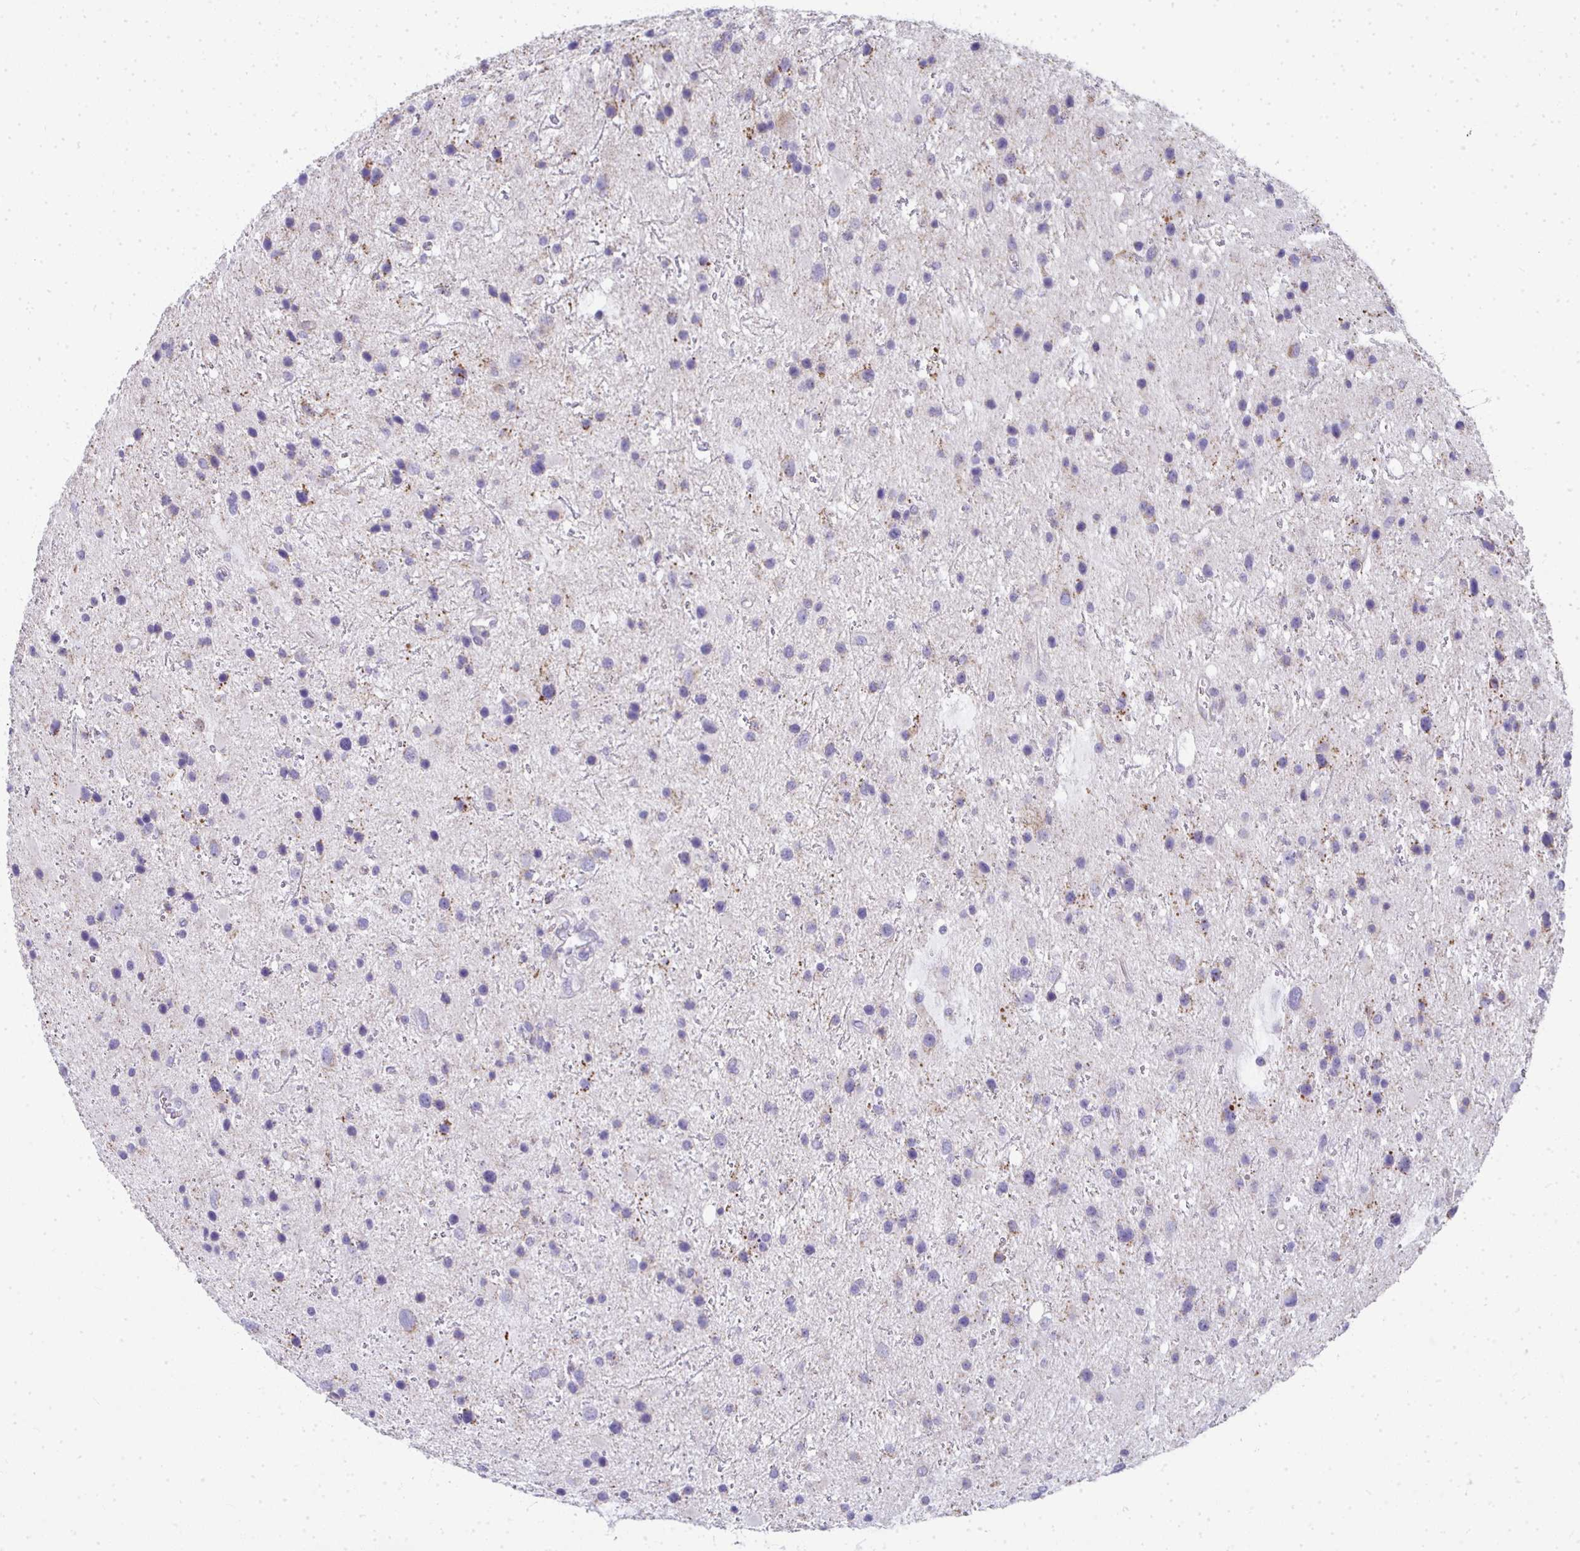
{"staining": {"intensity": "negative", "quantity": "none", "location": "none"}, "tissue": "glioma", "cell_type": "Tumor cells", "image_type": "cancer", "snomed": [{"axis": "morphology", "description": "Glioma, malignant, Low grade"}, {"axis": "topography", "description": "Brain"}], "caption": "High power microscopy micrograph of an immunohistochemistry micrograph of low-grade glioma (malignant), revealing no significant staining in tumor cells.", "gene": "SLC6A1", "patient": {"sex": "female", "age": 32}}